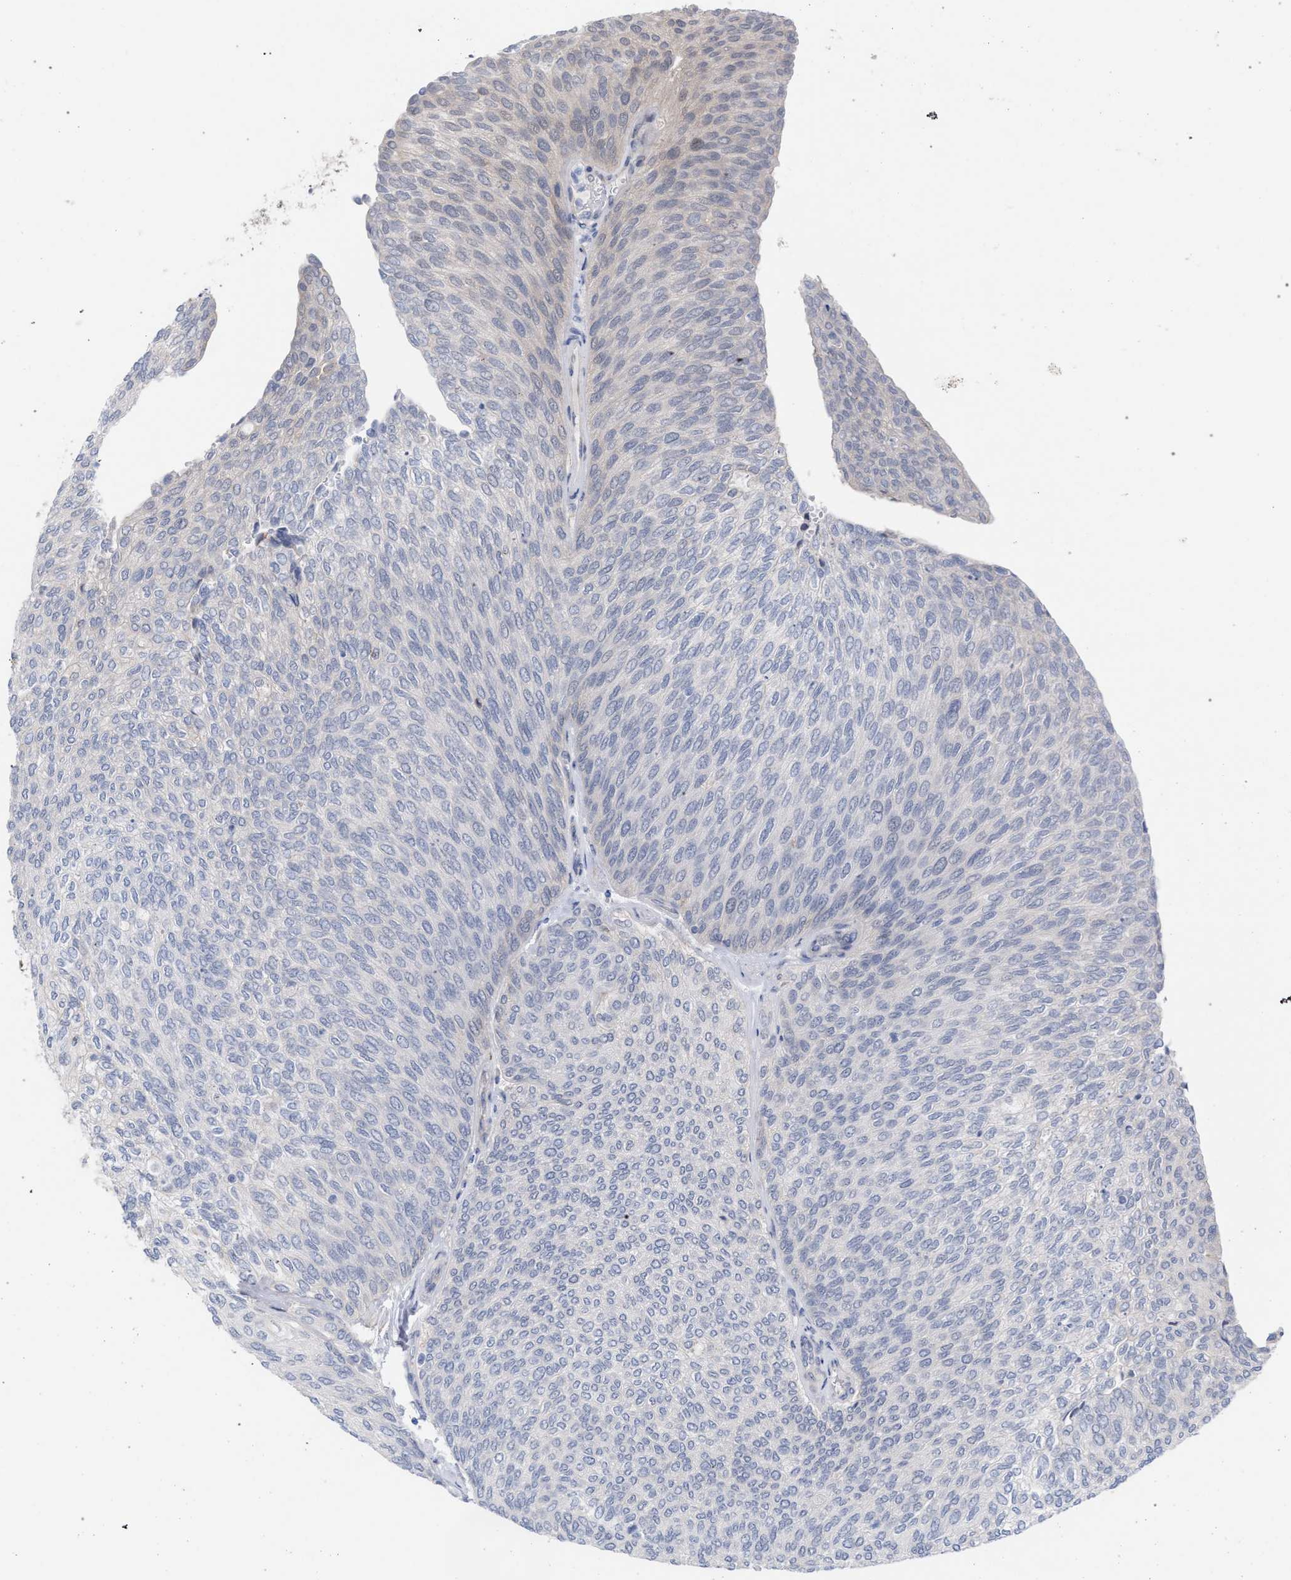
{"staining": {"intensity": "negative", "quantity": "none", "location": "none"}, "tissue": "urothelial cancer", "cell_type": "Tumor cells", "image_type": "cancer", "snomed": [{"axis": "morphology", "description": "Urothelial carcinoma, Low grade"}, {"axis": "topography", "description": "Urinary bladder"}], "caption": "Micrograph shows no significant protein positivity in tumor cells of low-grade urothelial carcinoma. (IHC, brightfield microscopy, high magnification).", "gene": "FHOD3", "patient": {"sex": "female", "age": 79}}